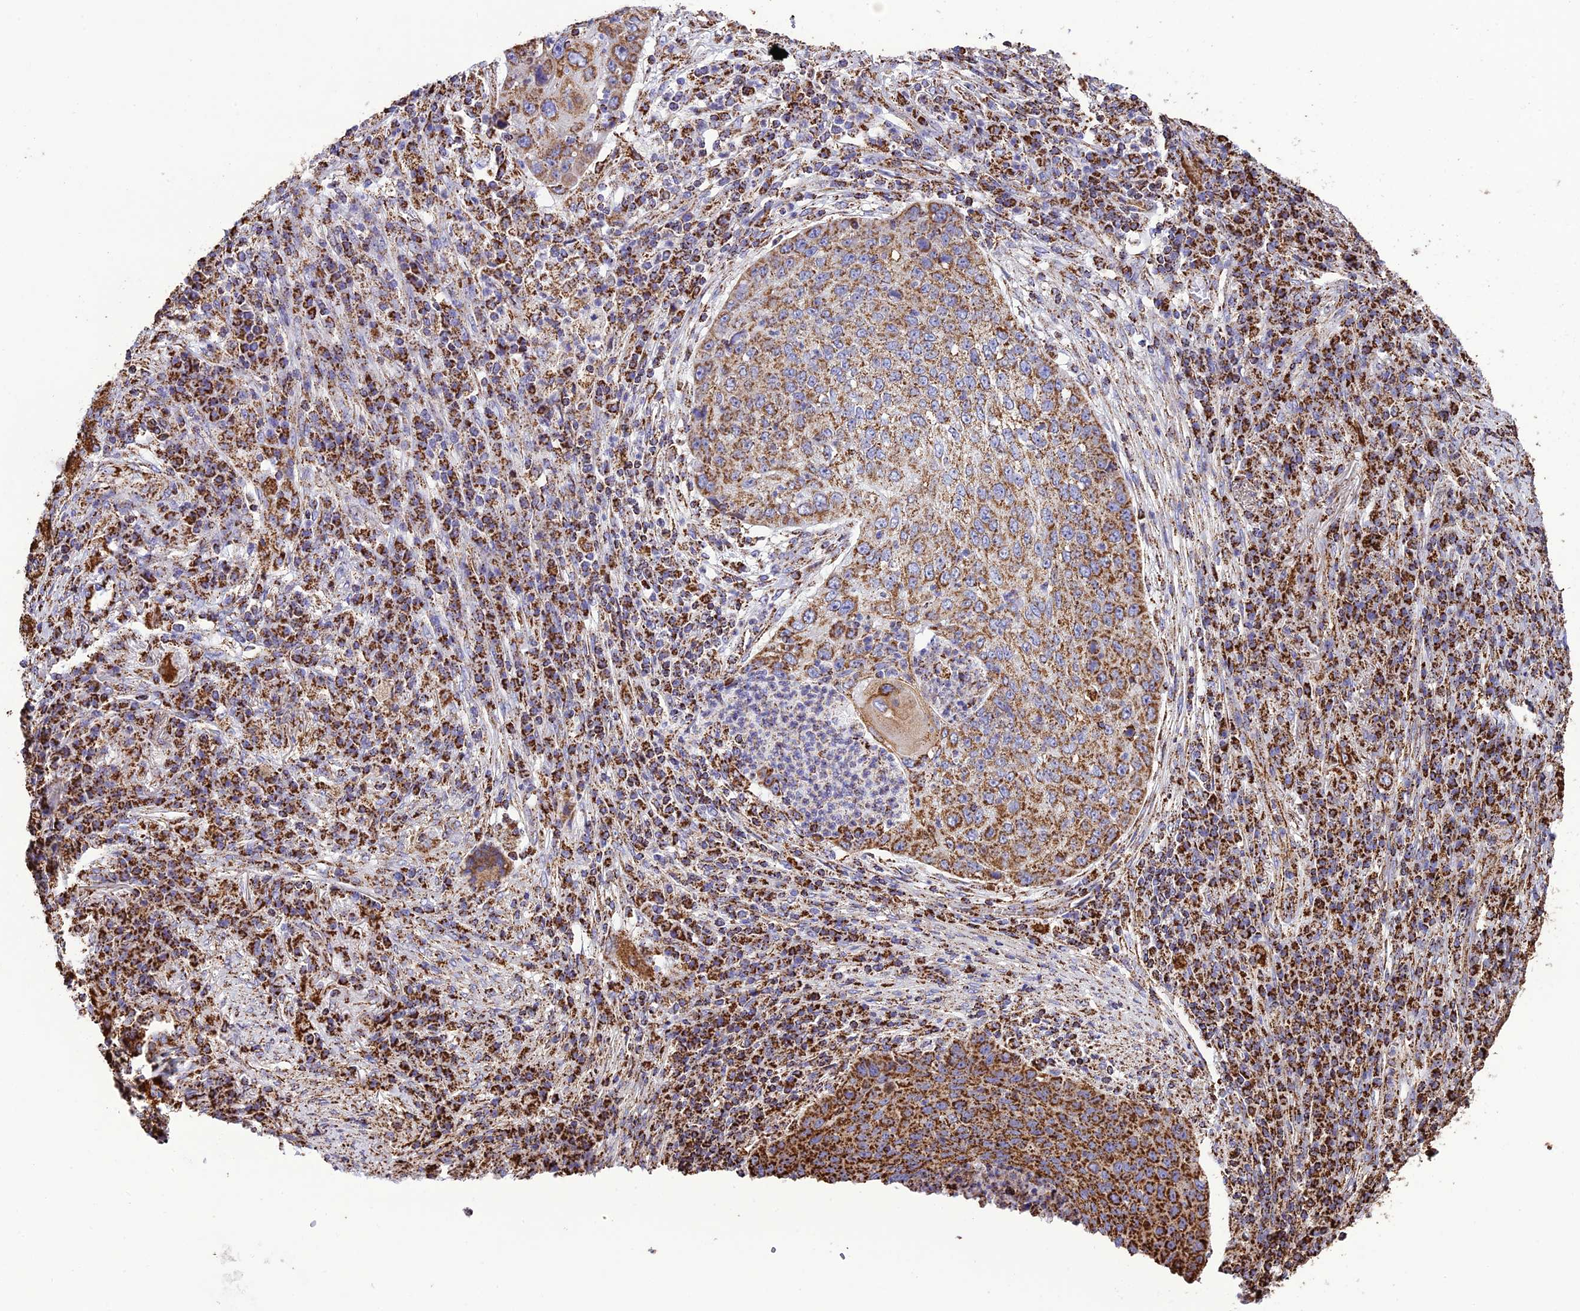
{"staining": {"intensity": "moderate", "quantity": ">75%", "location": "cytoplasmic/membranous"}, "tissue": "lung cancer", "cell_type": "Tumor cells", "image_type": "cancer", "snomed": [{"axis": "morphology", "description": "Squamous cell carcinoma, NOS"}, {"axis": "topography", "description": "Lung"}], "caption": "Lung cancer (squamous cell carcinoma) stained for a protein reveals moderate cytoplasmic/membranous positivity in tumor cells.", "gene": "NDUFAF1", "patient": {"sex": "female", "age": 63}}